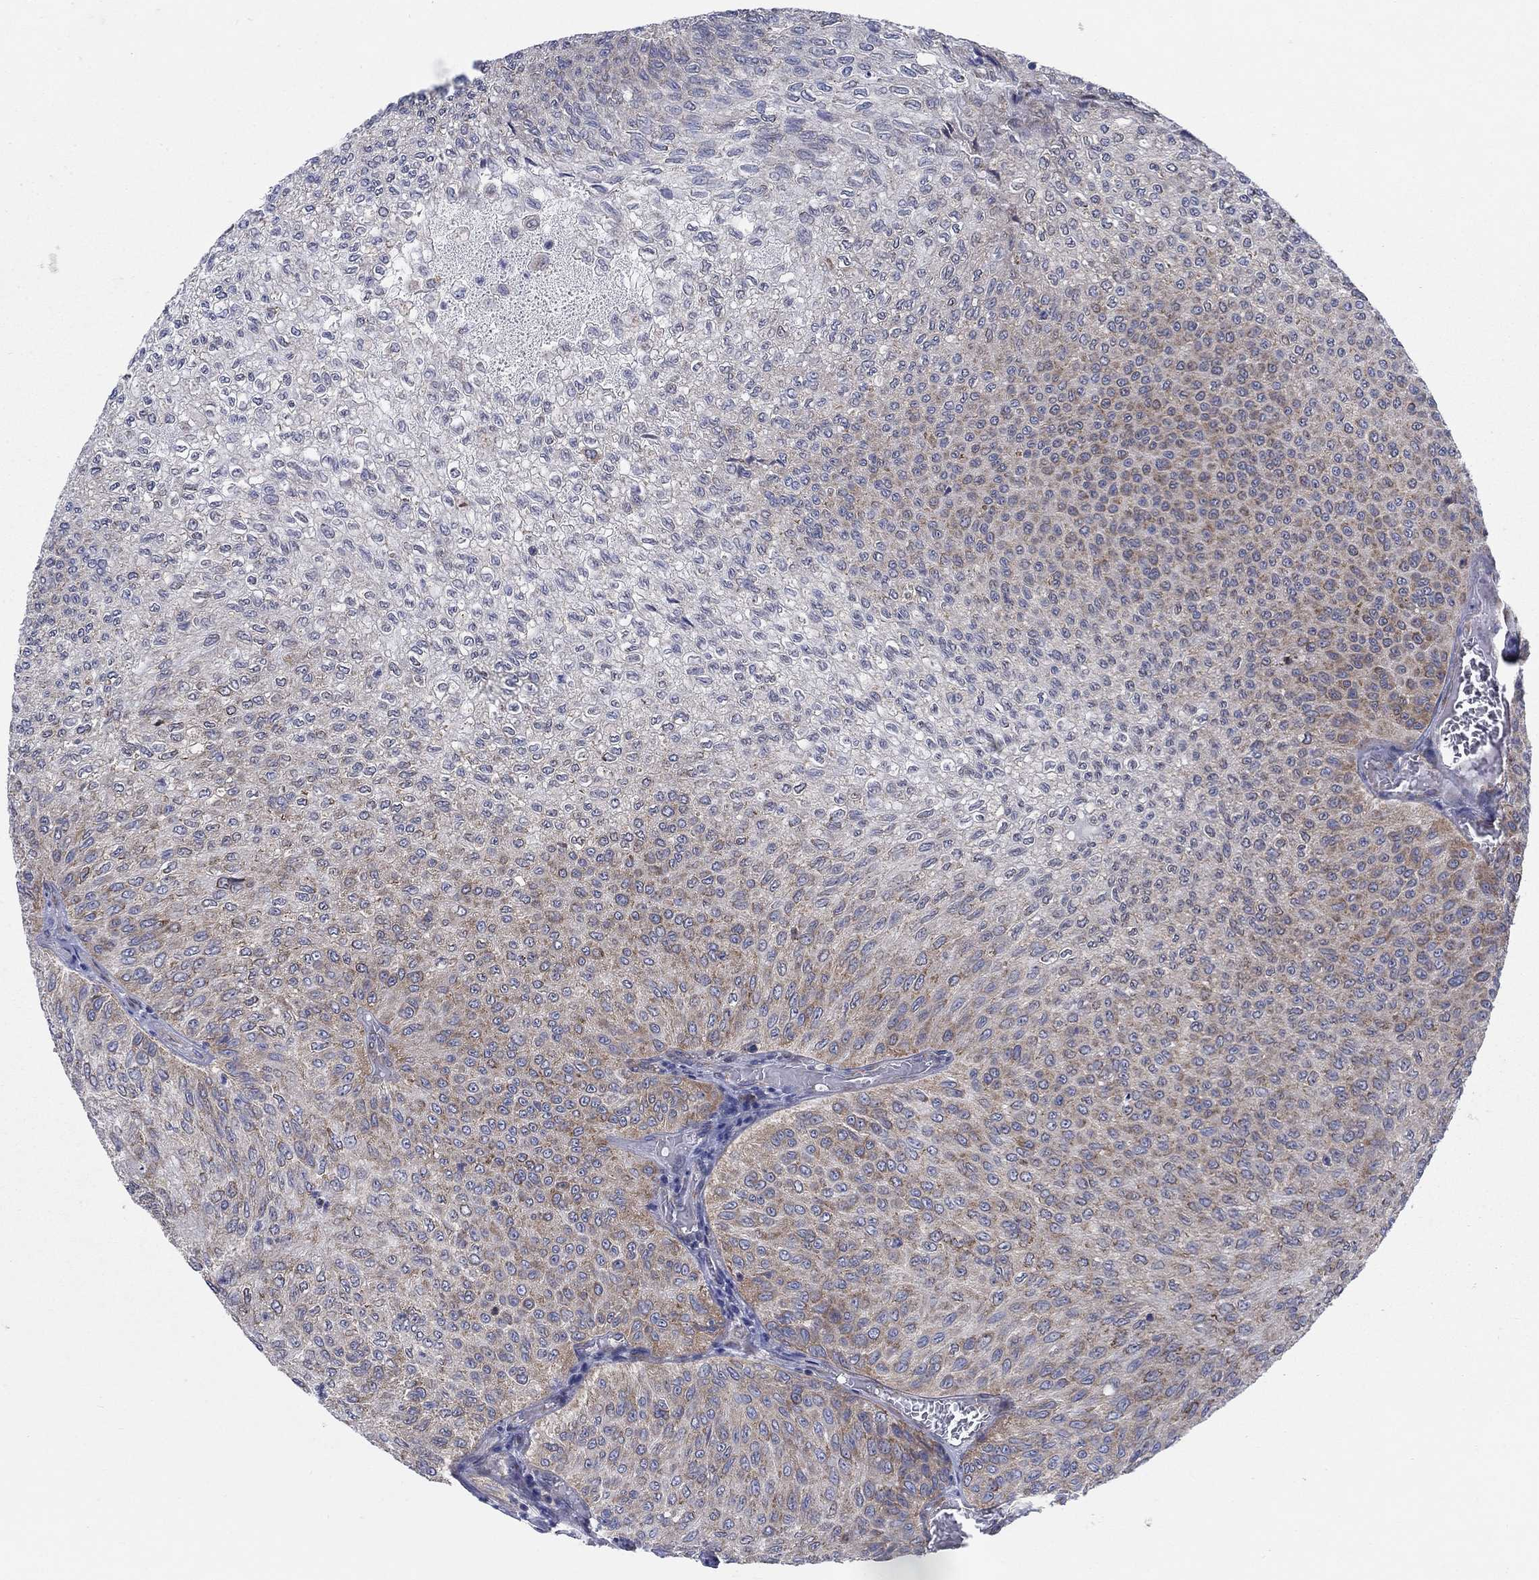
{"staining": {"intensity": "moderate", "quantity": "25%-75%", "location": "cytoplasmic/membranous"}, "tissue": "urothelial cancer", "cell_type": "Tumor cells", "image_type": "cancer", "snomed": [{"axis": "morphology", "description": "Urothelial carcinoma, Low grade"}, {"axis": "topography", "description": "Urinary bladder"}], "caption": "Approximately 25%-75% of tumor cells in human urothelial cancer exhibit moderate cytoplasmic/membranous protein expression as visualized by brown immunohistochemical staining.", "gene": "TMEM59", "patient": {"sex": "male", "age": 78}}